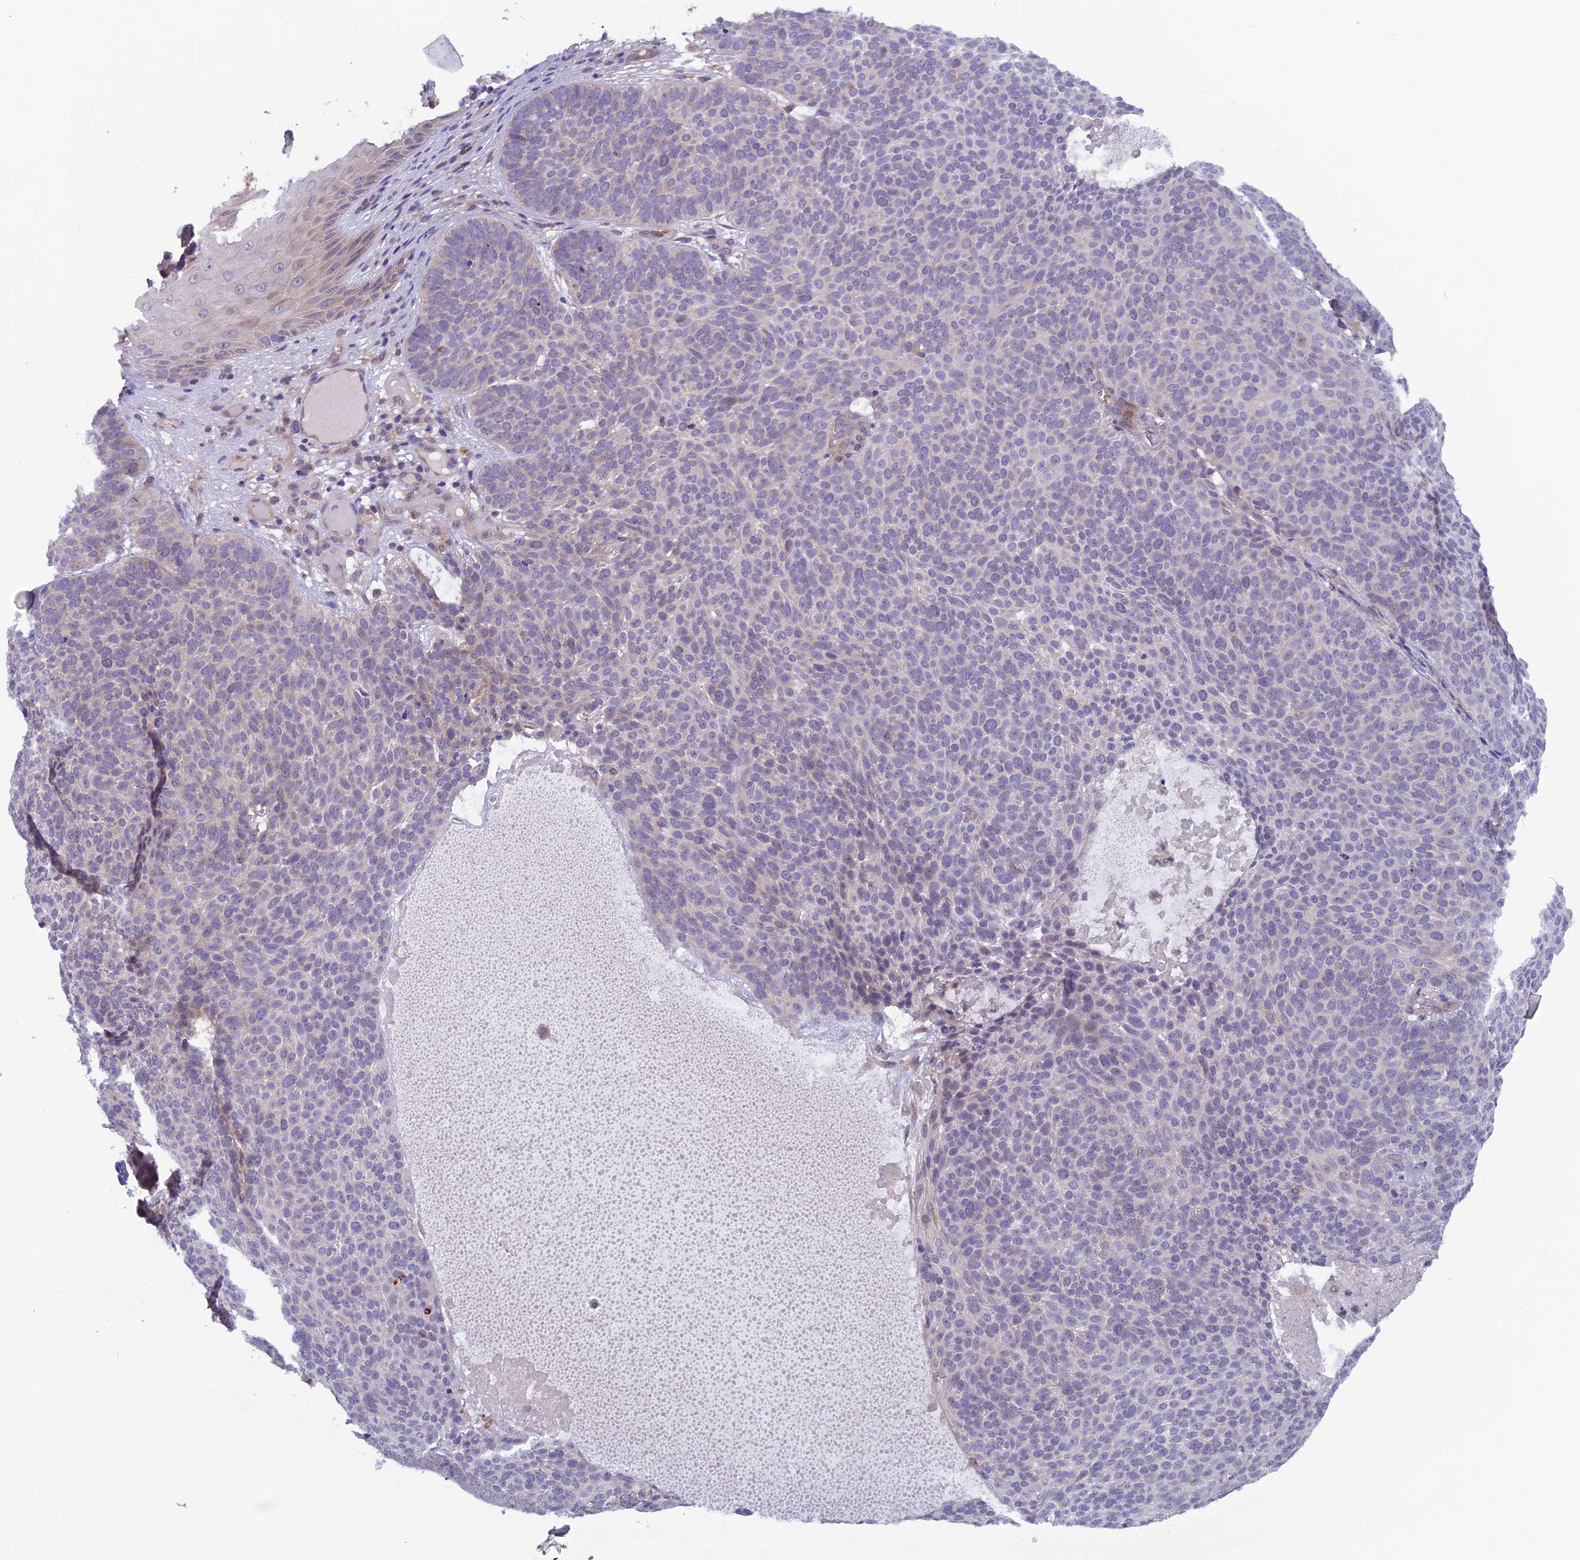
{"staining": {"intensity": "negative", "quantity": "none", "location": "none"}, "tissue": "skin cancer", "cell_type": "Tumor cells", "image_type": "cancer", "snomed": [{"axis": "morphology", "description": "Basal cell carcinoma"}, {"axis": "topography", "description": "Skin"}], "caption": "The image displays no significant staining in tumor cells of skin cancer (basal cell carcinoma).", "gene": "MAST2", "patient": {"sex": "male", "age": 85}}